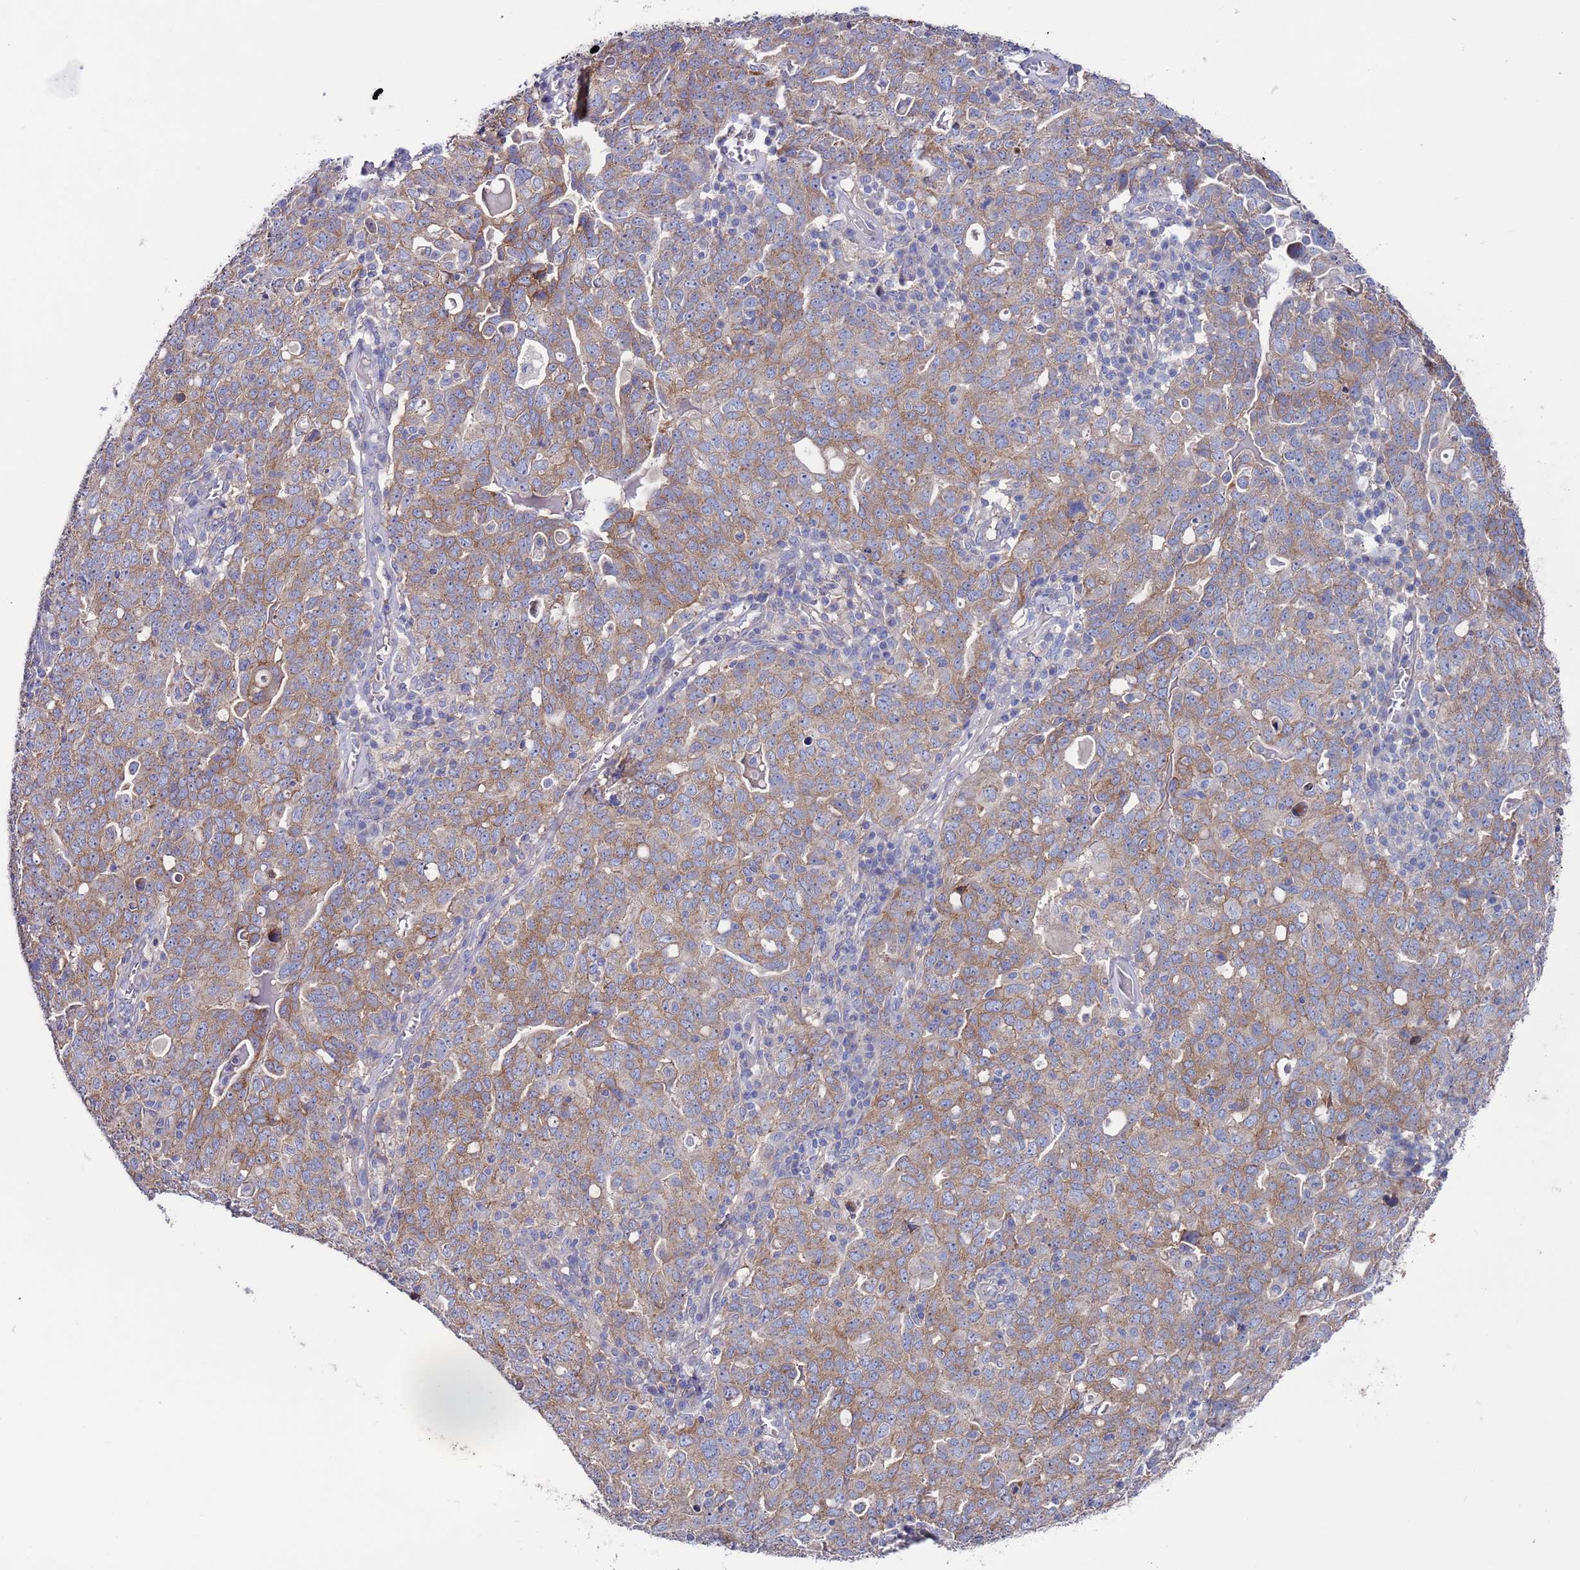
{"staining": {"intensity": "moderate", "quantity": "25%-75%", "location": "cytoplasmic/membranous"}, "tissue": "ovarian cancer", "cell_type": "Tumor cells", "image_type": "cancer", "snomed": [{"axis": "morphology", "description": "Carcinoma, endometroid"}, {"axis": "topography", "description": "Ovary"}], "caption": "A histopathology image showing moderate cytoplasmic/membranous staining in about 25%-75% of tumor cells in ovarian cancer, as visualized by brown immunohistochemical staining.", "gene": "KRTCAP3", "patient": {"sex": "female", "age": 62}}